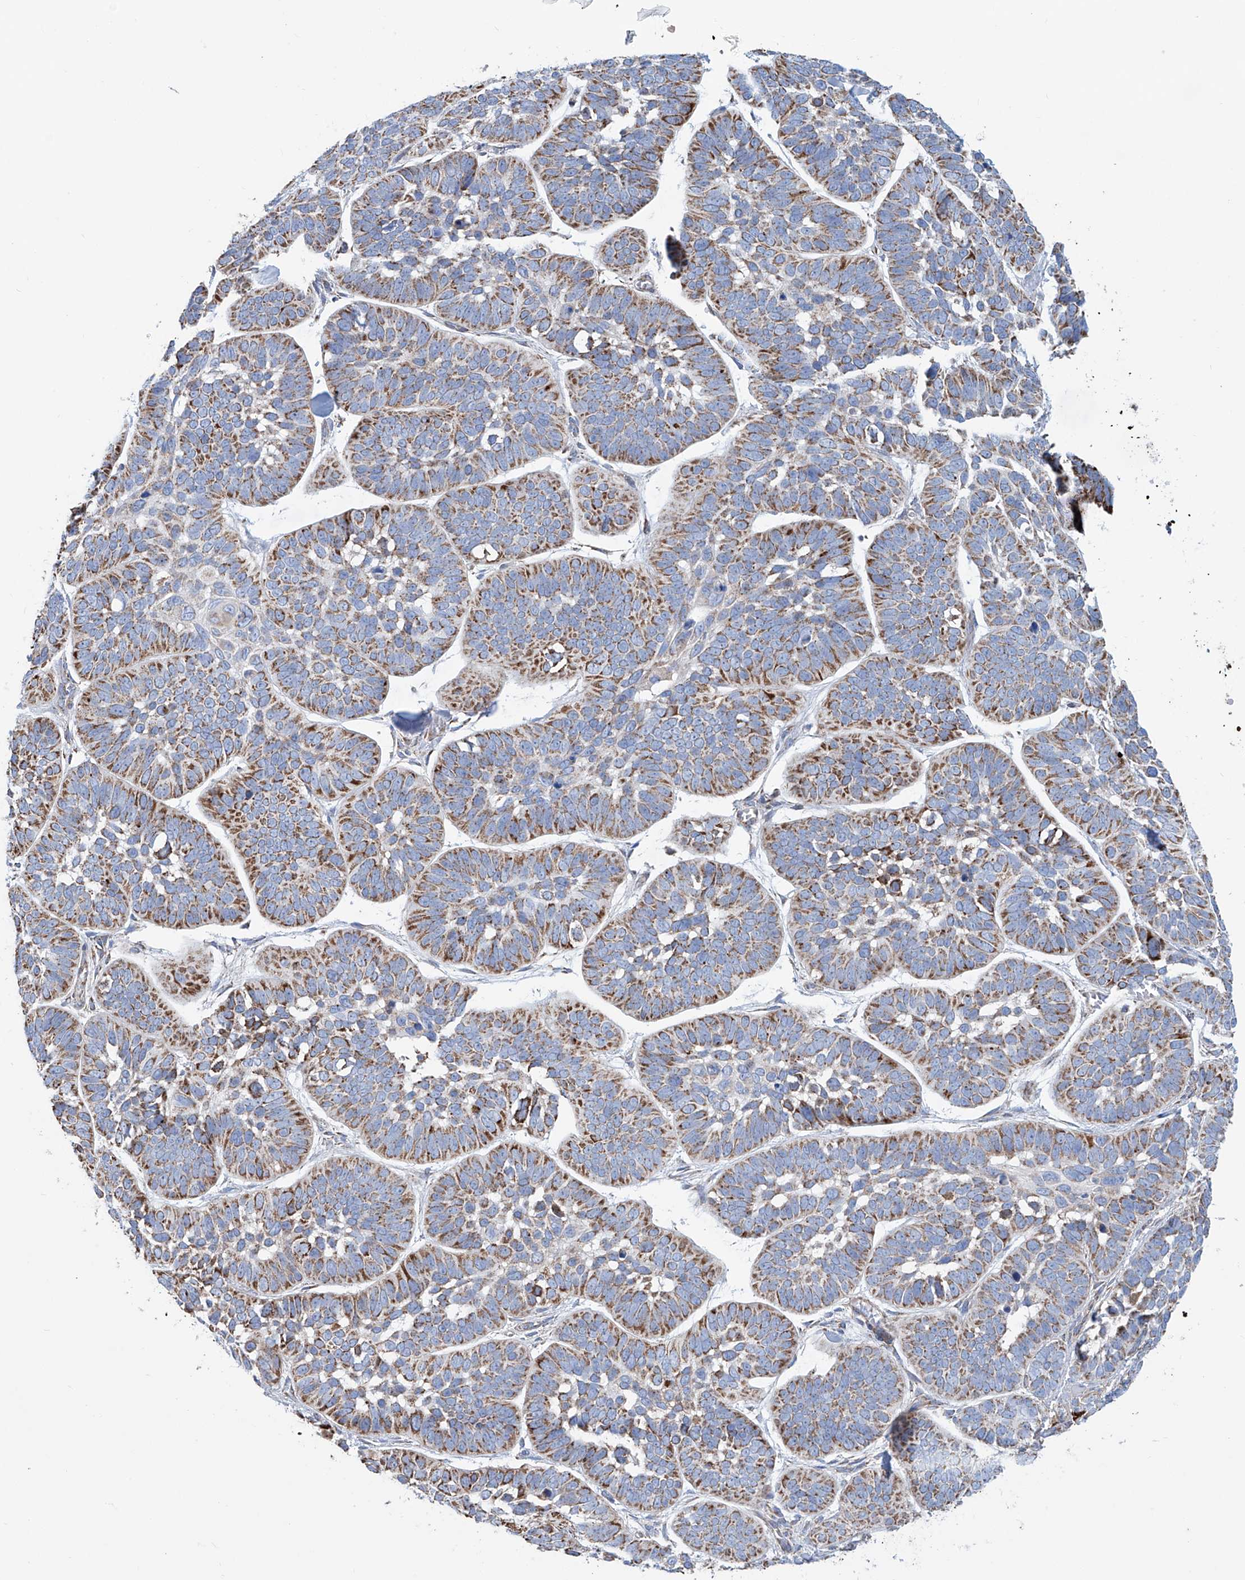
{"staining": {"intensity": "moderate", "quantity": ">75%", "location": "cytoplasmic/membranous"}, "tissue": "skin cancer", "cell_type": "Tumor cells", "image_type": "cancer", "snomed": [{"axis": "morphology", "description": "Basal cell carcinoma"}, {"axis": "topography", "description": "Skin"}], "caption": "Tumor cells show moderate cytoplasmic/membranous positivity in approximately >75% of cells in skin cancer (basal cell carcinoma). The protein of interest is stained brown, and the nuclei are stained in blue (DAB (3,3'-diaminobenzidine) IHC with brightfield microscopy, high magnification).", "gene": "ALDH6A1", "patient": {"sex": "male", "age": 62}}